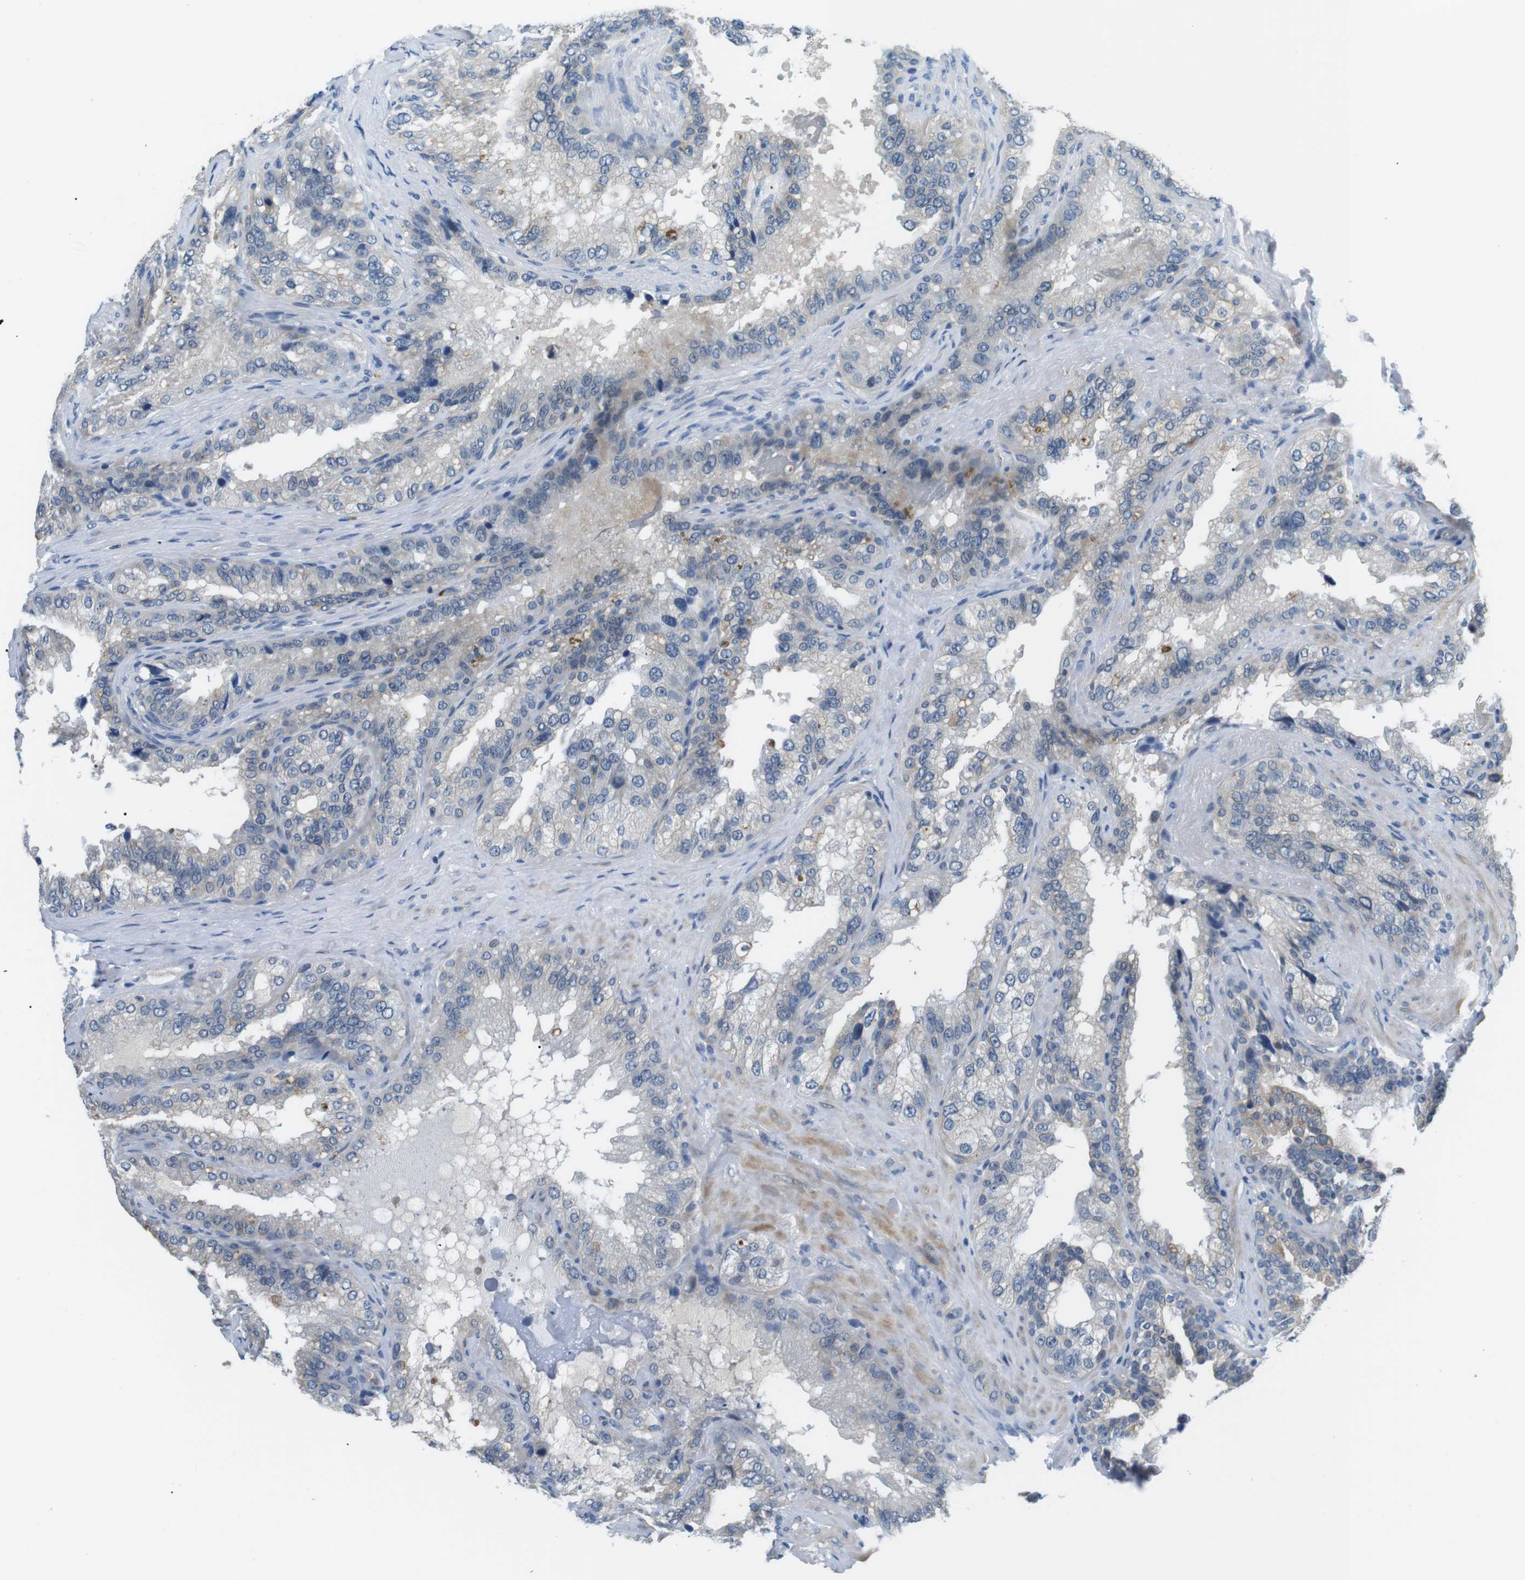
{"staining": {"intensity": "weak", "quantity": "<25%", "location": "cytoplasmic/membranous"}, "tissue": "seminal vesicle", "cell_type": "Glandular cells", "image_type": "normal", "snomed": [{"axis": "morphology", "description": "Normal tissue, NOS"}, {"axis": "topography", "description": "Seminal veicle"}], "caption": "An immunohistochemistry photomicrograph of benign seminal vesicle is shown. There is no staining in glandular cells of seminal vesicle. (Stains: DAB (3,3'-diaminobenzidine) immunohistochemistry (IHC) with hematoxylin counter stain, Microscopy: brightfield microscopy at high magnification).", "gene": "WSCD1", "patient": {"sex": "male", "age": 68}}